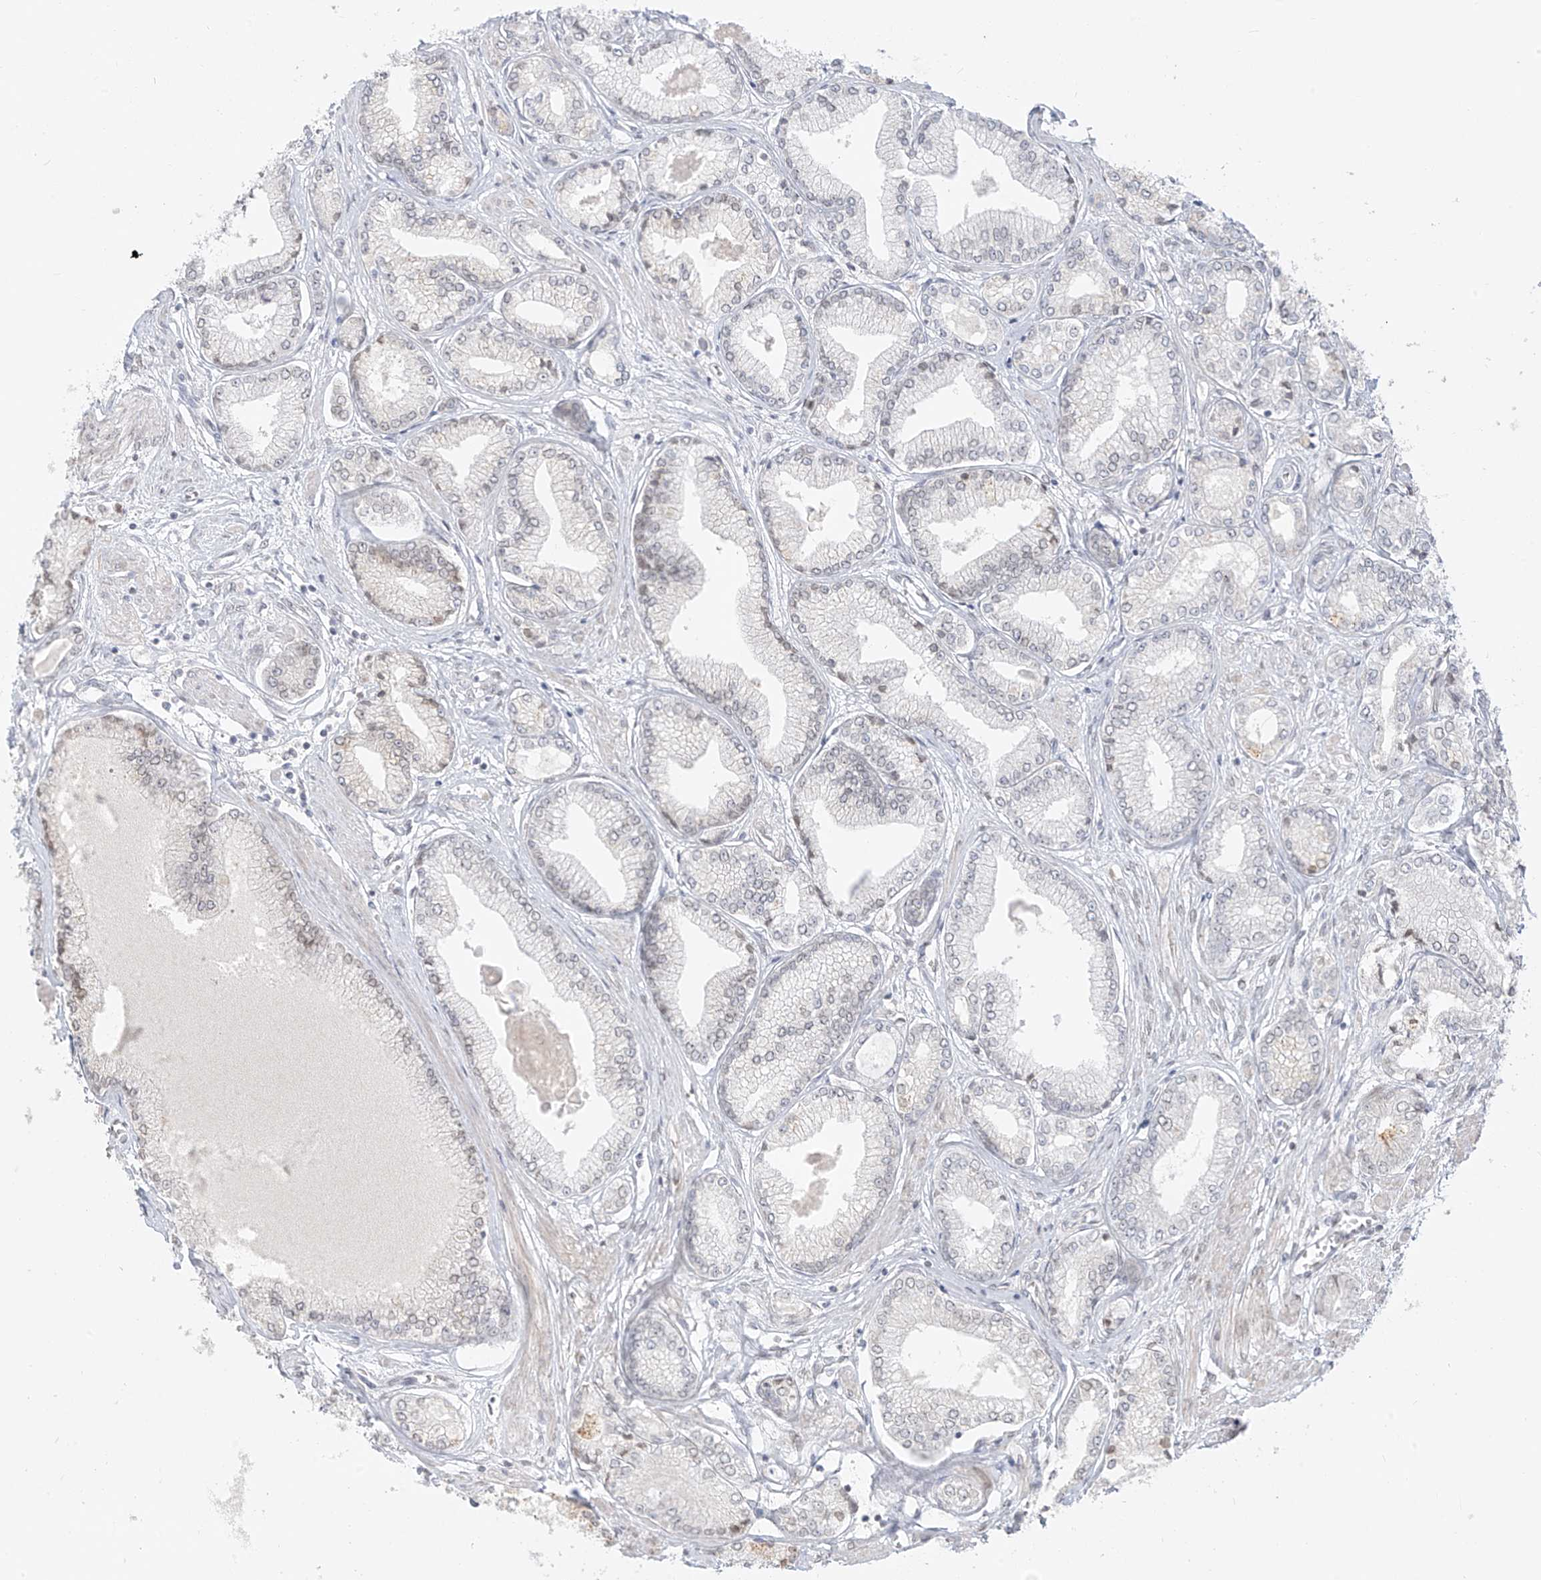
{"staining": {"intensity": "negative", "quantity": "none", "location": "none"}, "tissue": "prostate cancer", "cell_type": "Tumor cells", "image_type": "cancer", "snomed": [{"axis": "morphology", "description": "Adenocarcinoma, Low grade"}, {"axis": "topography", "description": "Prostate"}], "caption": "High magnification brightfield microscopy of prostate low-grade adenocarcinoma stained with DAB (3,3'-diaminobenzidine) (brown) and counterstained with hematoxylin (blue): tumor cells show no significant positivity.", "gene": "OSBPL7", "patient": {"sex": "male", "age": 60}}